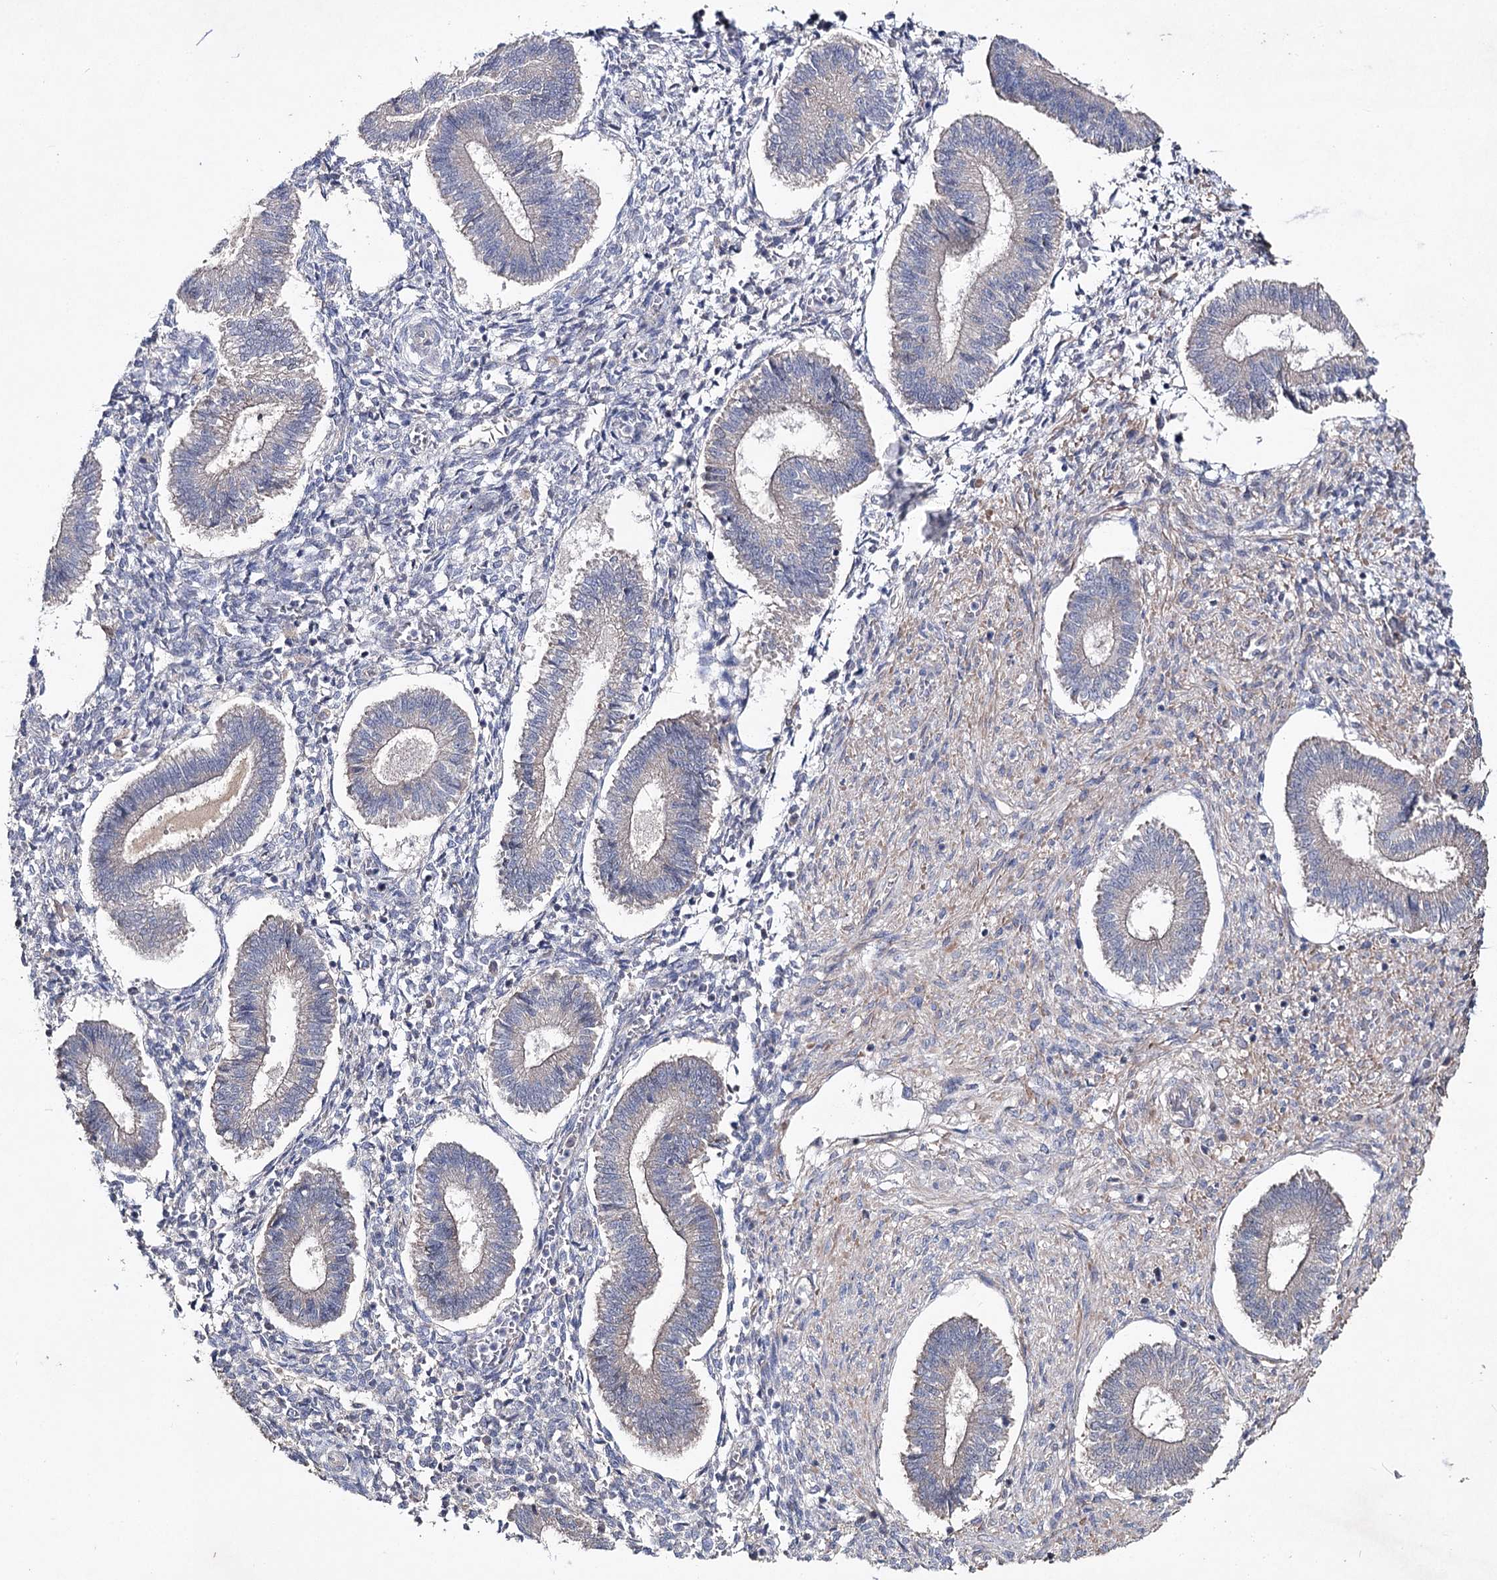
{"staining": {"intensity": "negative", "quantity": "none", "location": "none"}, "tissue": "endometrium", "cell_type": "Cells in endometrial stroma", "image_type": "normal", "snomed": [{"axis": "morphology", "description": "Normal tissue, NOS"}, {"axis": "topography", "description": "Endometrium"}], "caption": "The IHC photomicrograph has no significant staining in cells in endometrial stroma of endometrium.", "gene": "SEMA4G", "patient": {"sex": "female", "age": 25}}